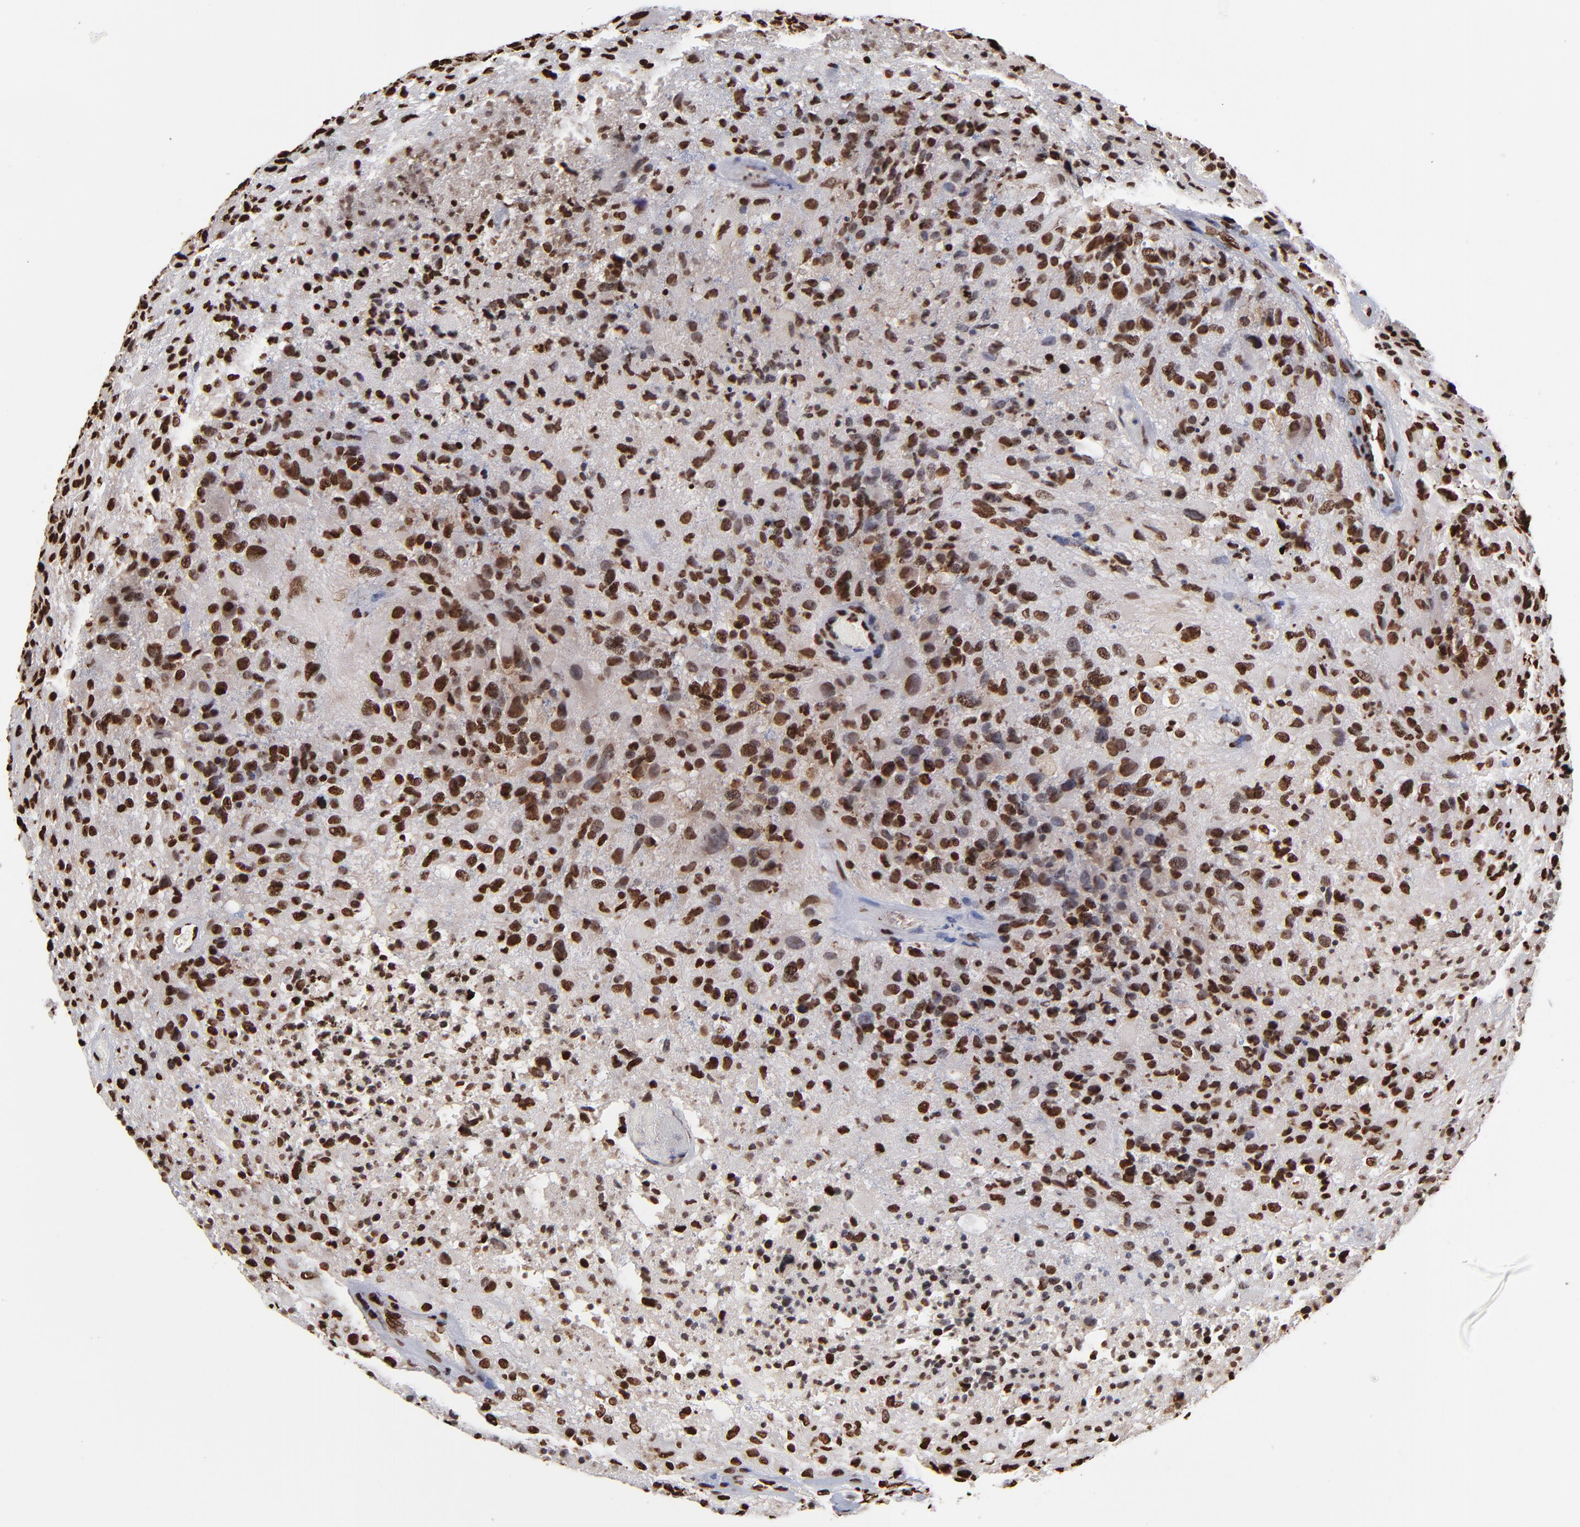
{"staining": {"intensity": "strong", "quantity": ">75%", "location": "nuclear"}, "tissue": "glioma", "cell_type": "Tumor cells", "image_type": "cancer", "snomed": [{"axis": "morphology", "description": "Glioma, malignant, High grade"}, {"axis": "topography", "description": "Brain"}], "caption": "A photomicrograph of glioma stained for a protein reveals strong nuclear brown staining in tumor cells.", "gene": "ZNF544", "patient": {"sex": "male", "age": 69}}